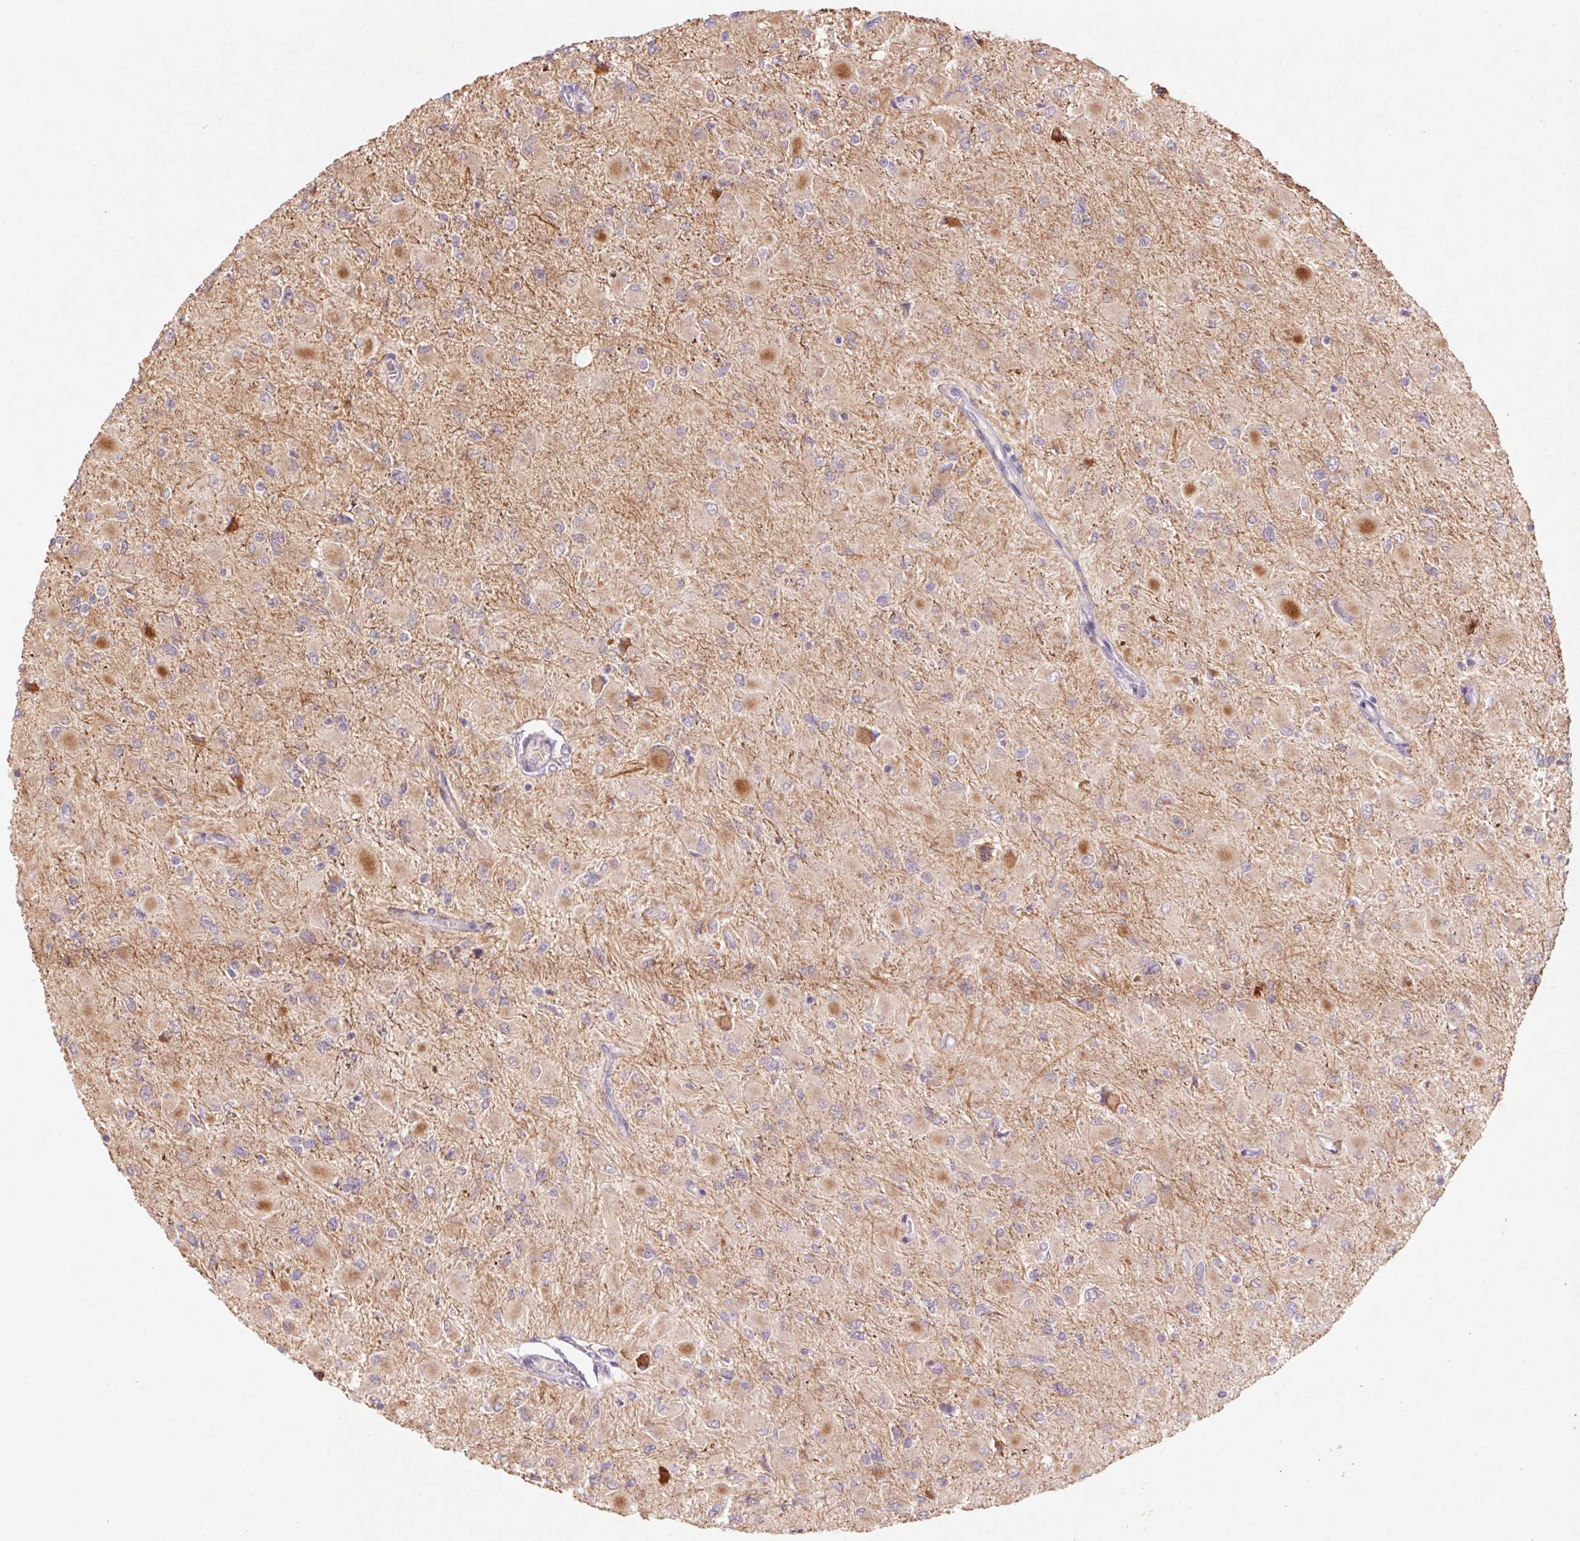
{"staining": {"intensity": "weak", "quantity": ">75%", "location": "cytoplasmic/membranous"}, "tissue": "glioma", "cell_type": "Tumor cells", "image_type": "cancer", "snomed": [{"axis": "morphology", "description": "Glioma, malignant, High grade"}, {"axis": "topography", "description": "Cerebral cortex"}], "caption": "High-grade glioma (malignant) was stained to show a protein in brown. There is low levels of weak cytoplasmic/membranous staining in about >75% of tumor cells.", "gene": "GRM2", "patient": {"sex": "female", "age": 36}}